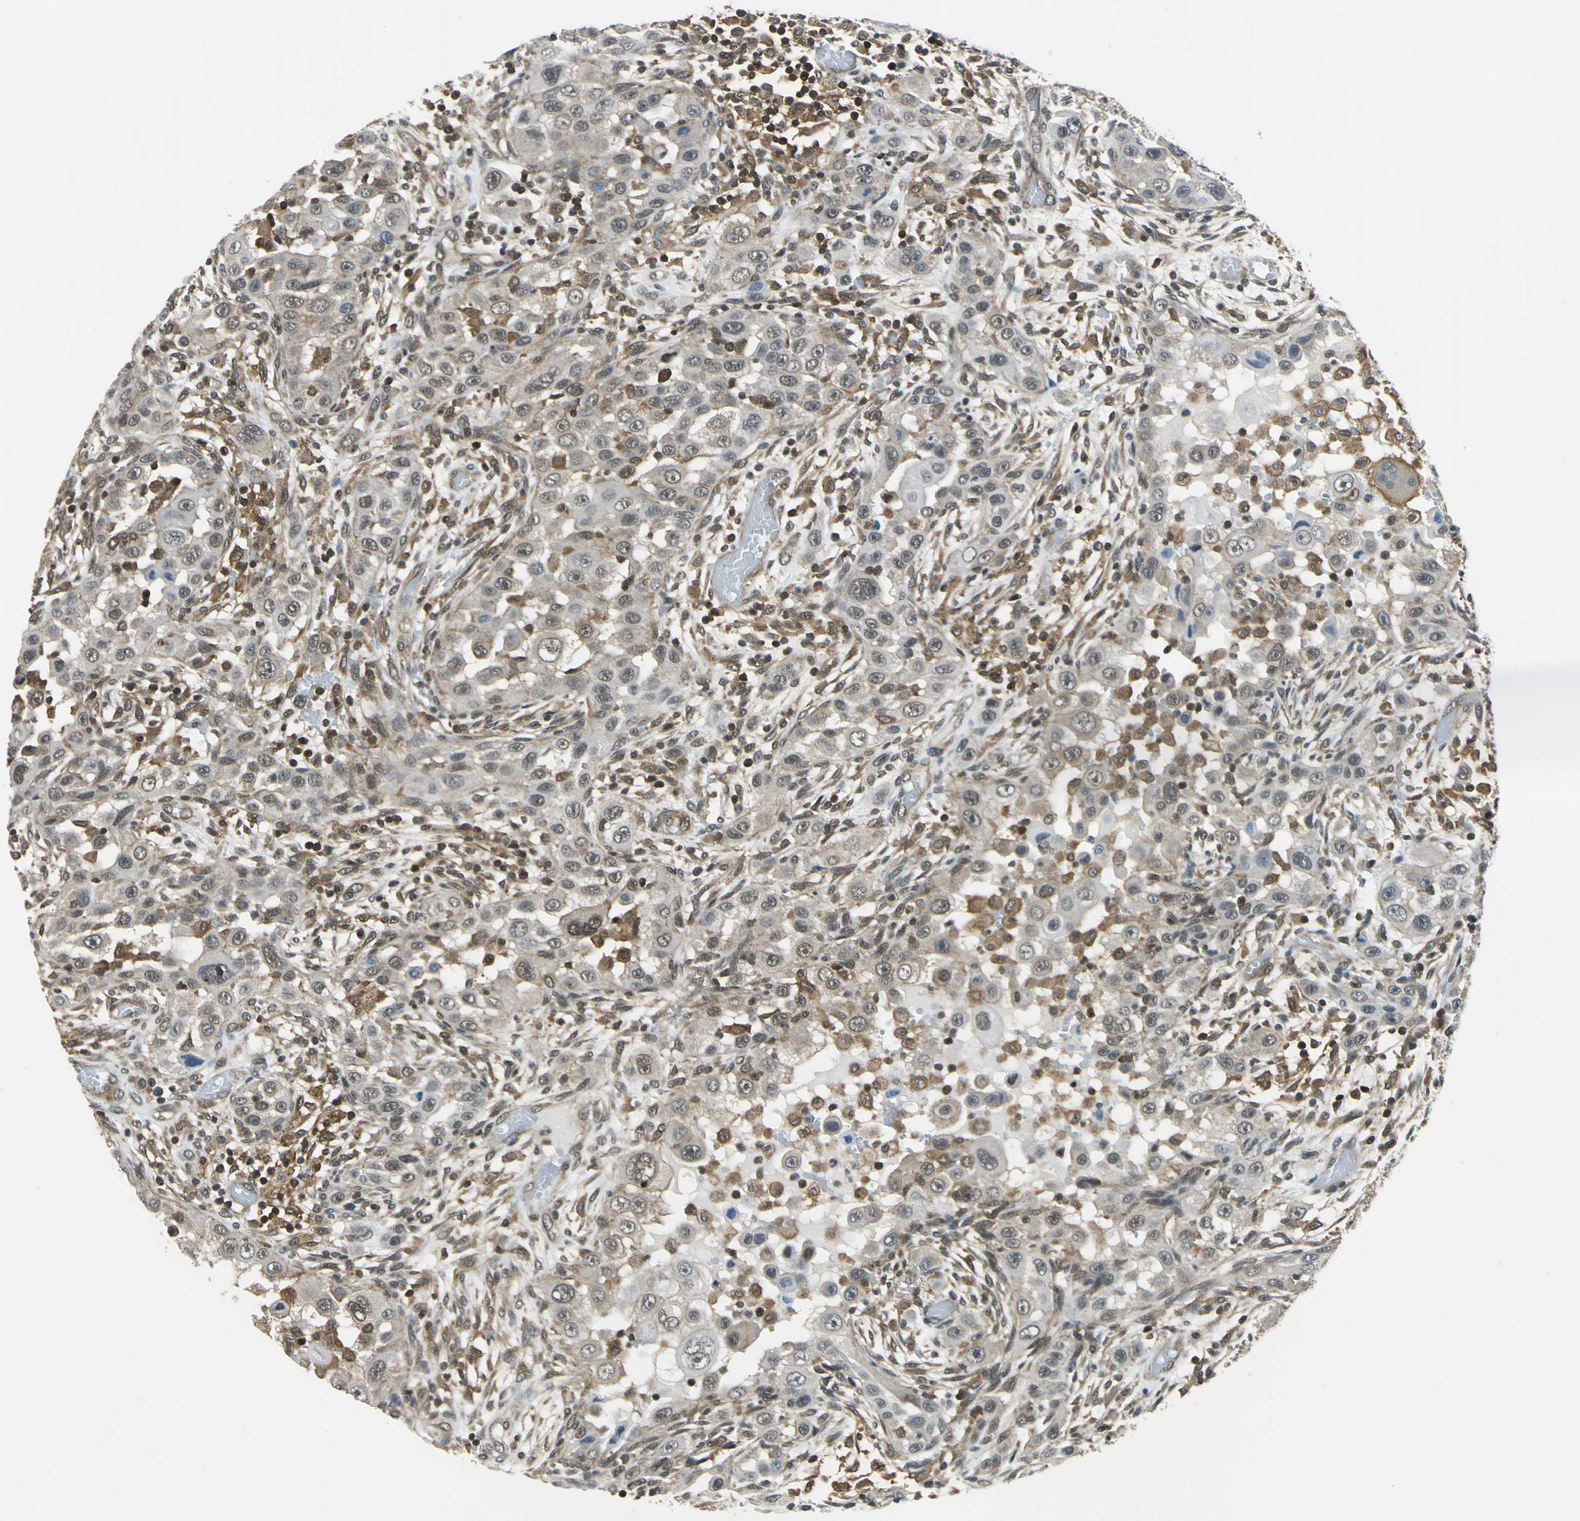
{"staining": {"intensity": "moderate", "quantity": ">75%", "location": "cytoplasmic/membranous,nuclear"}, "tissue": "head and neck cancer", "cell_type": "Tumor cells", "image_type": "cancer", "snomed": [{"axis": "morphology", "description": "Carcinoma, NOS"}, {"axis": "topography", "description": "Head-Neck"}], "caption": "A histopathology image of carcinoma (head and neck) stained for a protein shows moderate cytoplasmic/membranous and nuclear brown staining in tumor cells.", "gene": "ARPC3", "patient": {"sex": "male", "age": 87}}